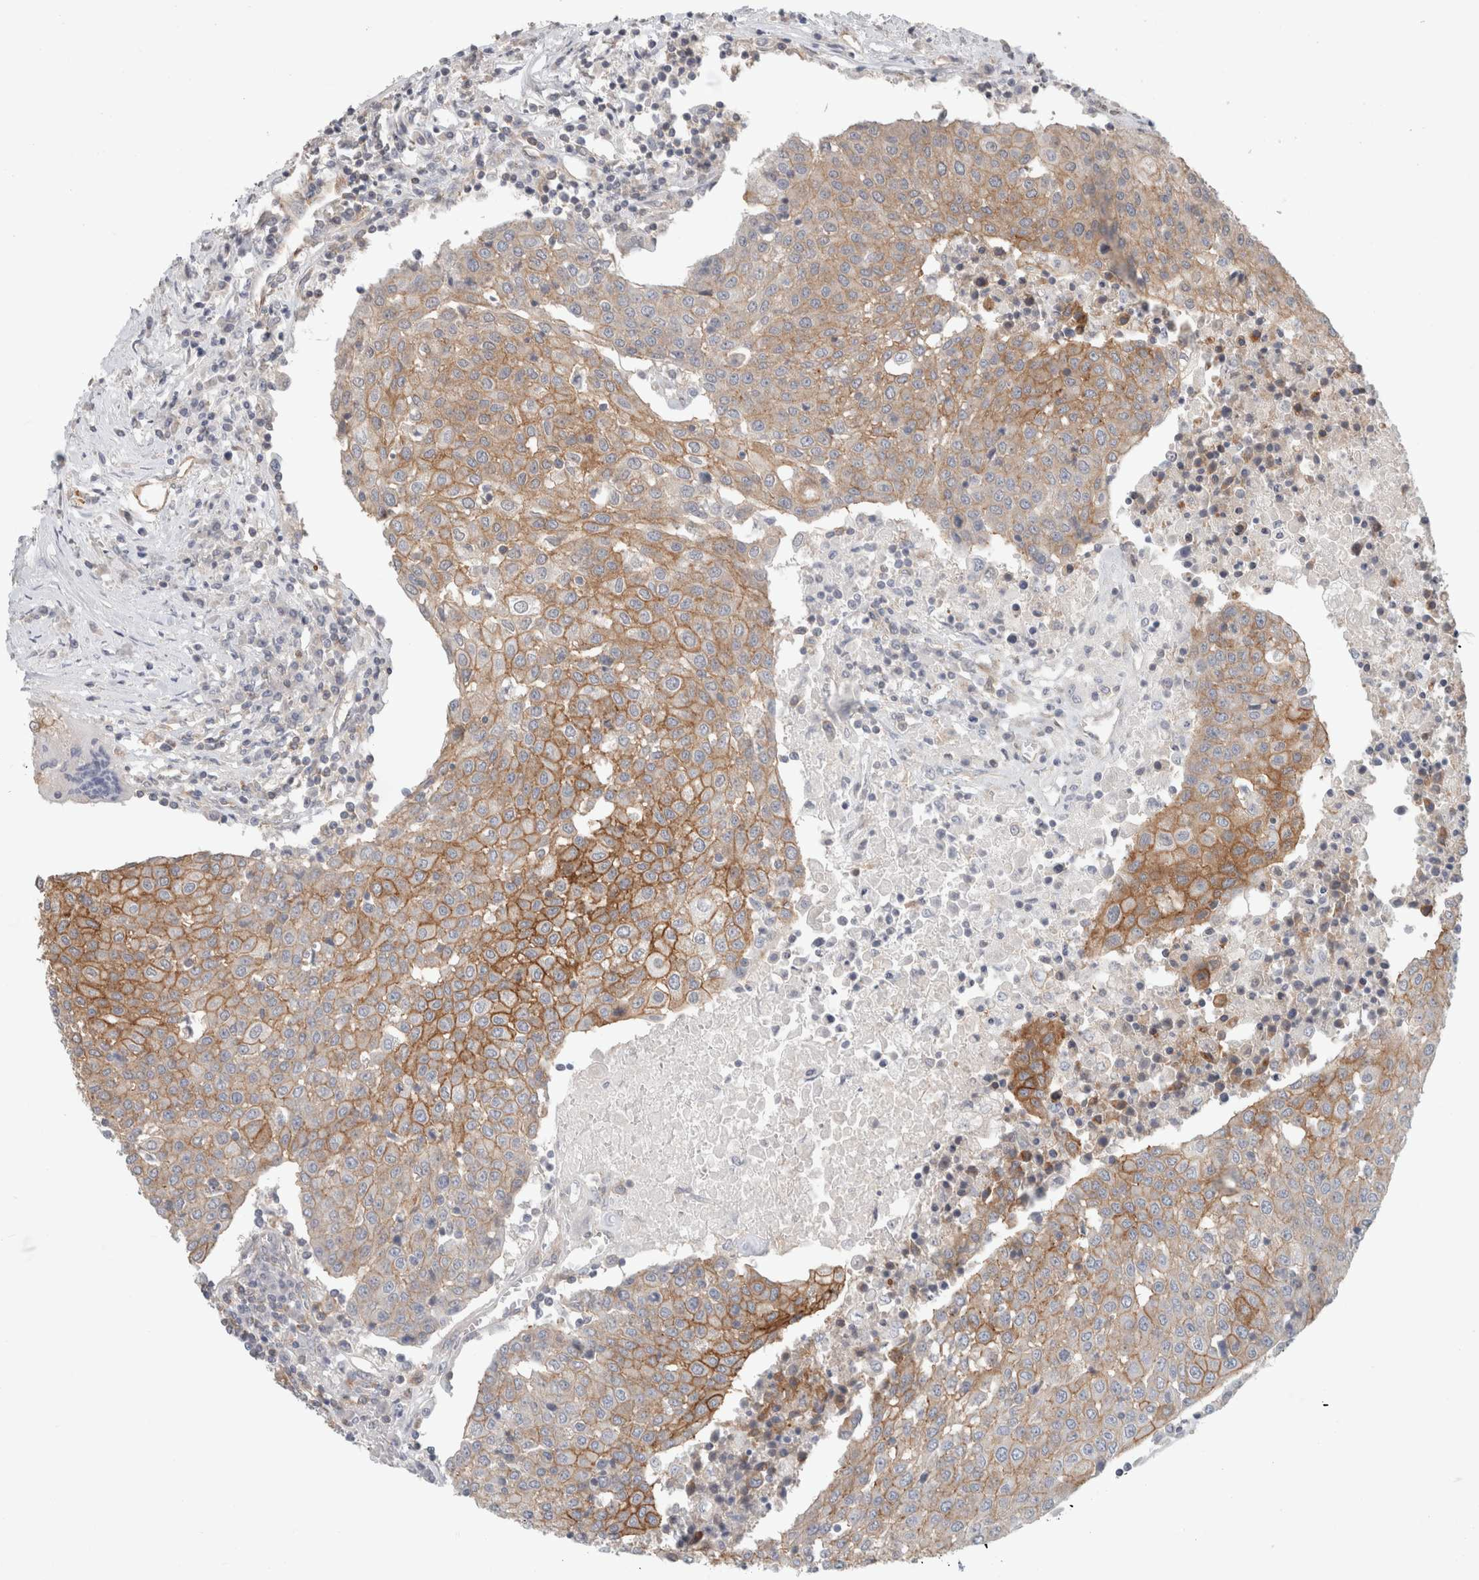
{"staining": {"intensity": "moderate", "quantity": "25%-75%", "location": "cytoplasmic/membranous"}, "tissue": "urothelial cancer", "cell_type": "Tumor cells", "image_type": "cancer", "snomed": [{"axis": "morphology", "description": "Urothelial carcinoma, High grade"}, {"axis": "topography", "description": "Urinary bladder"}], "caption": "Protein expression analysis of urothelial cancer displays moderate cytoplasmic/membranous positivity in about 25%-75% of tumor cells. (Brightfield microscopy of DAB IHC at high magnification).", "gene": "RASAL2", "patient": {"sex": "female", "age": 85}}